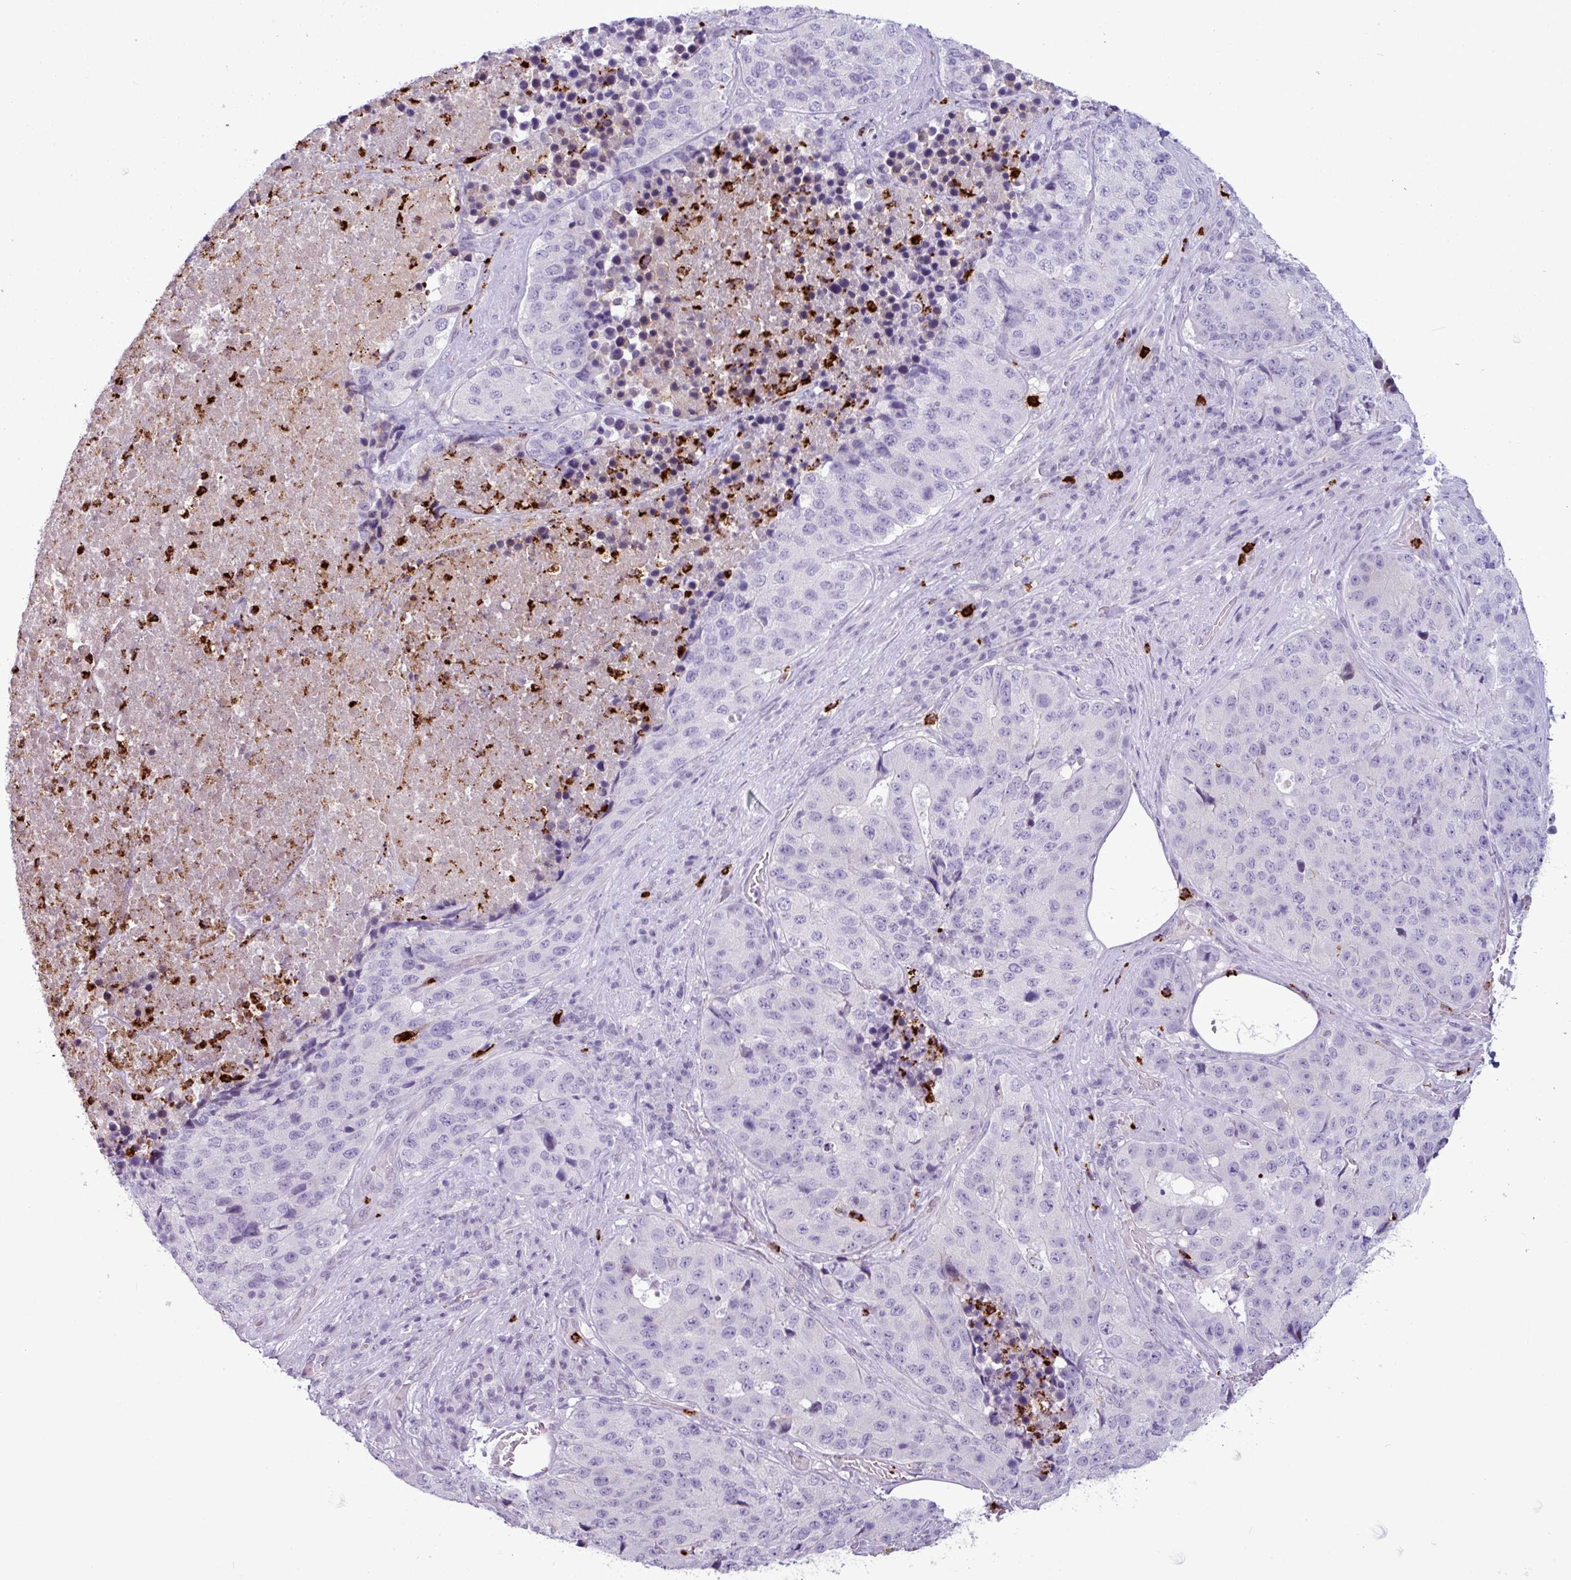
{"staining": {"intensity": "negative", "quantity": "none", "location": "none"}, "tissue": "stomach cancer", "cell_type": "Tumor cells", "image_type": "cancer", "snomed": [{"axis": "morphology", "description": "Adenocarcinoma, NOS"}, {"axis": "topography", "description": "Stomach"}], "caption": "Protein analysis of stomach cancer (adenocarcinoma) displays no significant expression in tumor cells.", "gene": "TMEM178A", "patient": {"sex": "male", "age": 71}}